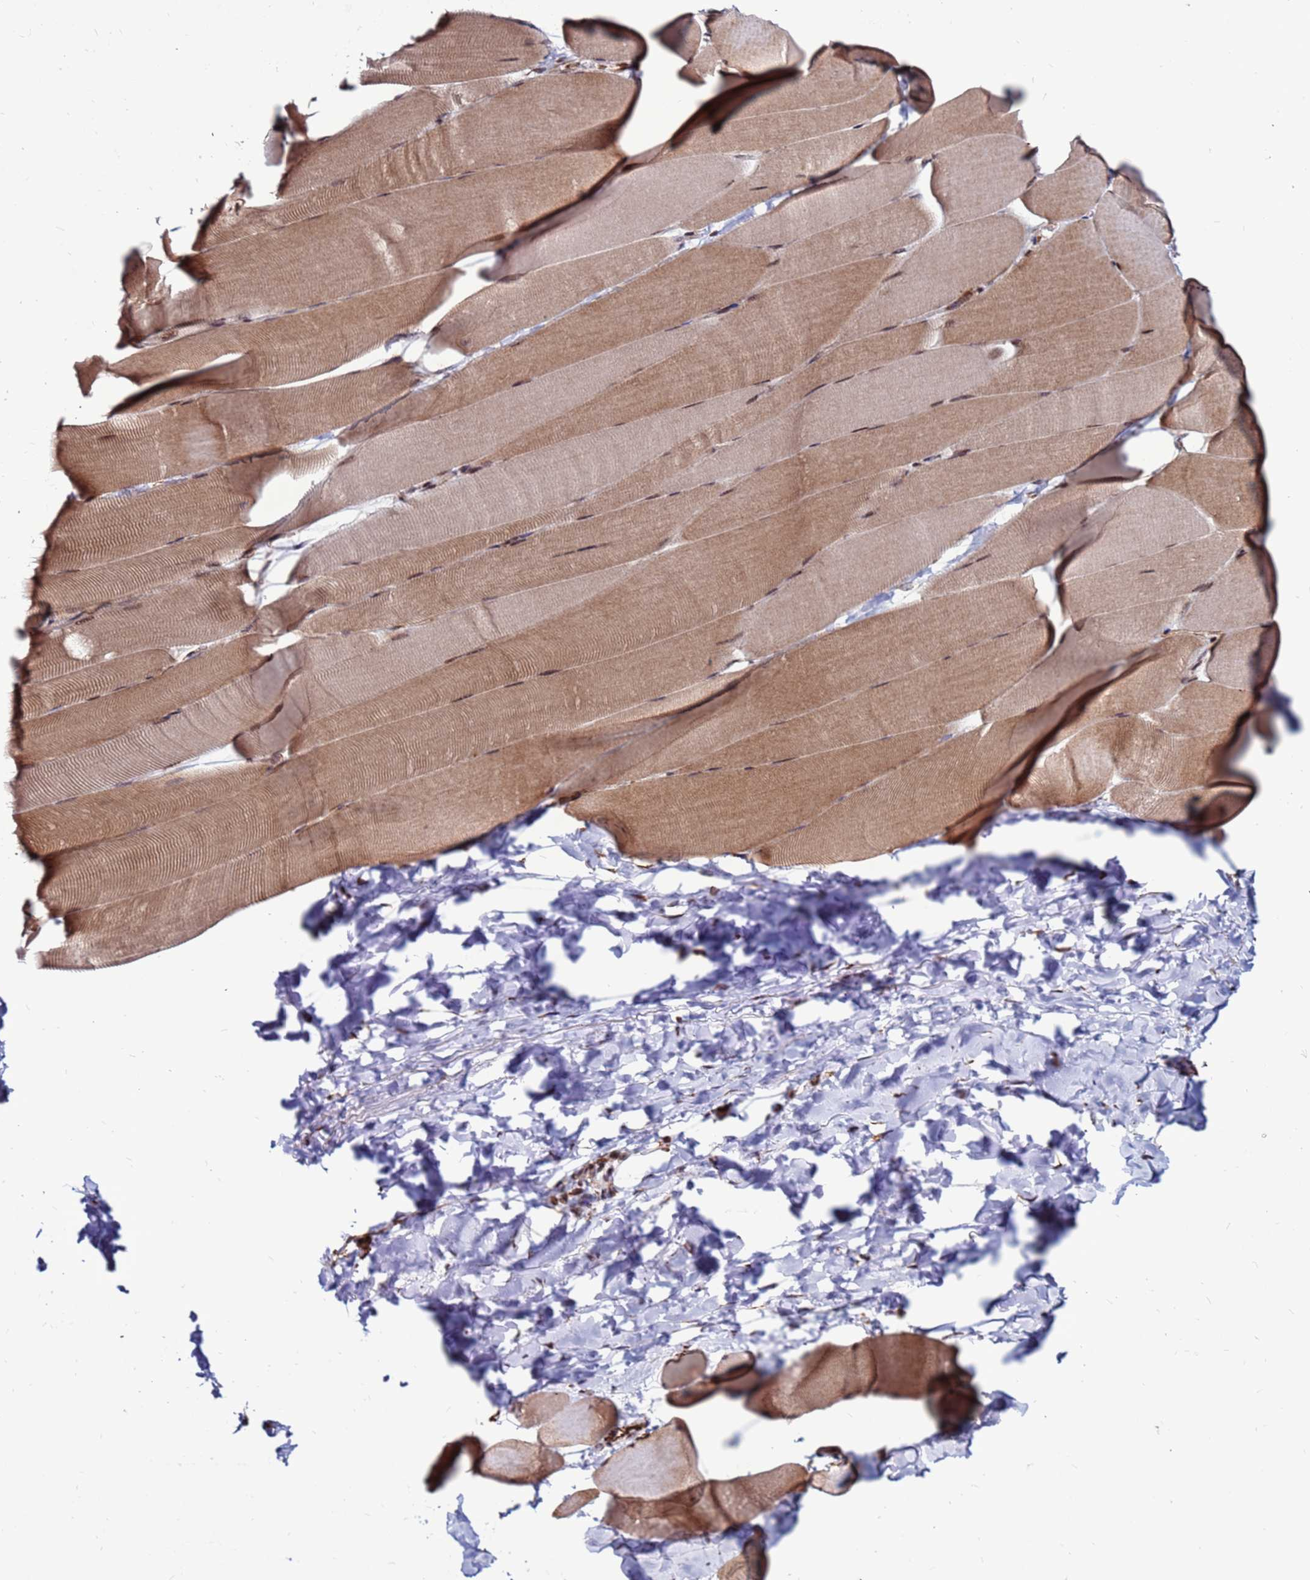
{"staining": {"intensity": "moderate", "quantity": ">75%", "location": "cytoplasmic/membranous,nuclear"}, "tissue": "skeletal muscle", "cell_type": "Myocytes", "image_type": "normal", "snomed": [{"axis": "morphology", "description": "Normal tissue, NOS"}, {"axis": "topography", "description": "Skeletal muscle"}], "caption": "Immunohistochemistry photomicrograph of normal skeletal muscle: human skeletal muscle stained using IHC reveals medium levels of moderate protein expression localized specifically in the cytoplasmic/membranous,nuclear of myocytes, appearing as a cytoplasmic/membranous,nuclear brown color.", "gene": "CLK3", "patient": {"sex": "male", "age": 25}}